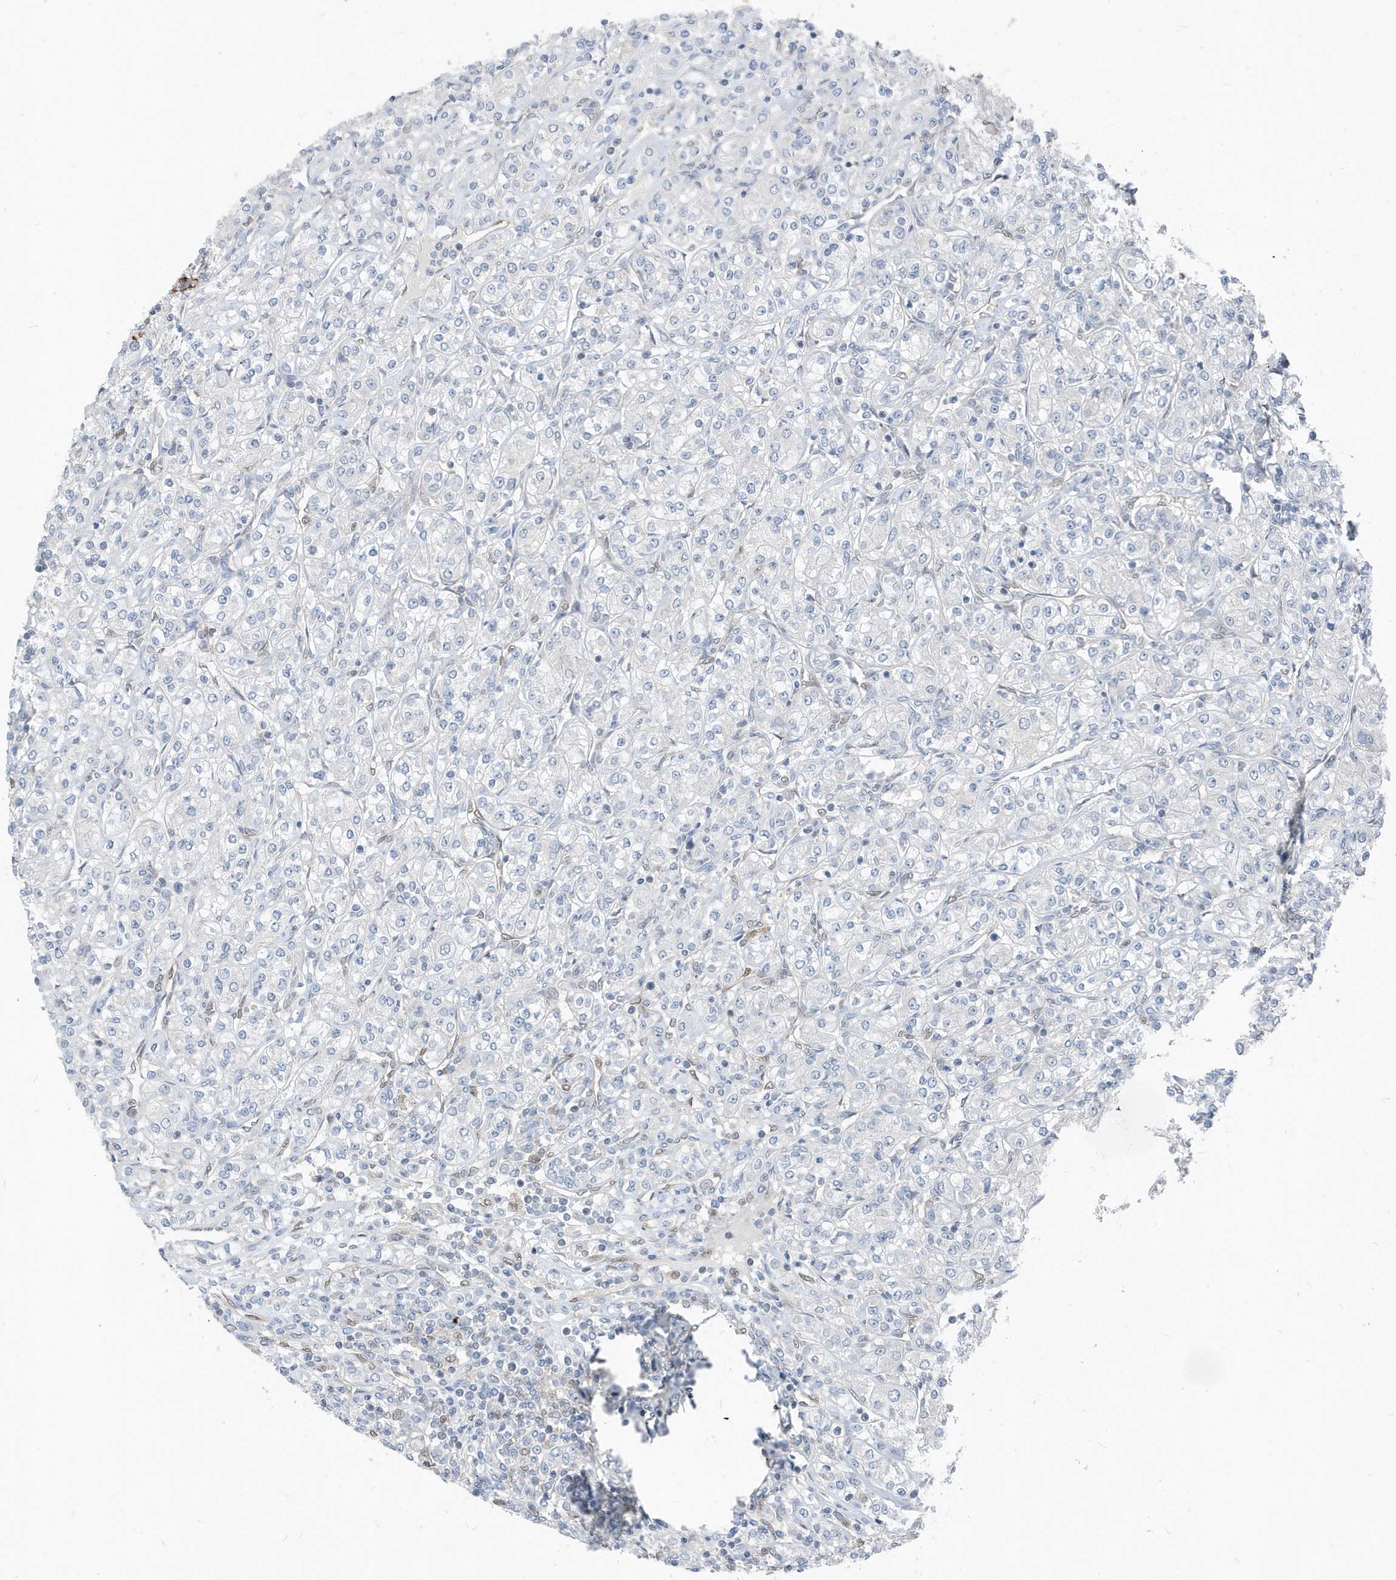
{"staining": {"intensity": "negative", "quantity": "none", "location": "none"}, "tissue": "renal cancer", "cell_type": "Tumor cells", "image_type": "cancer", "snomed": [{"axis": "morphology", "description": "Adenocarcinoma, NOS"}, {"axis": "topography", "description": "Kidney"}], "caption": "Tumor cells are negative for brown protein staining in renal cancer (adenocarcinoma).", "gene": "NCOA7", "patient": {"sex": "male", "age": 77}}